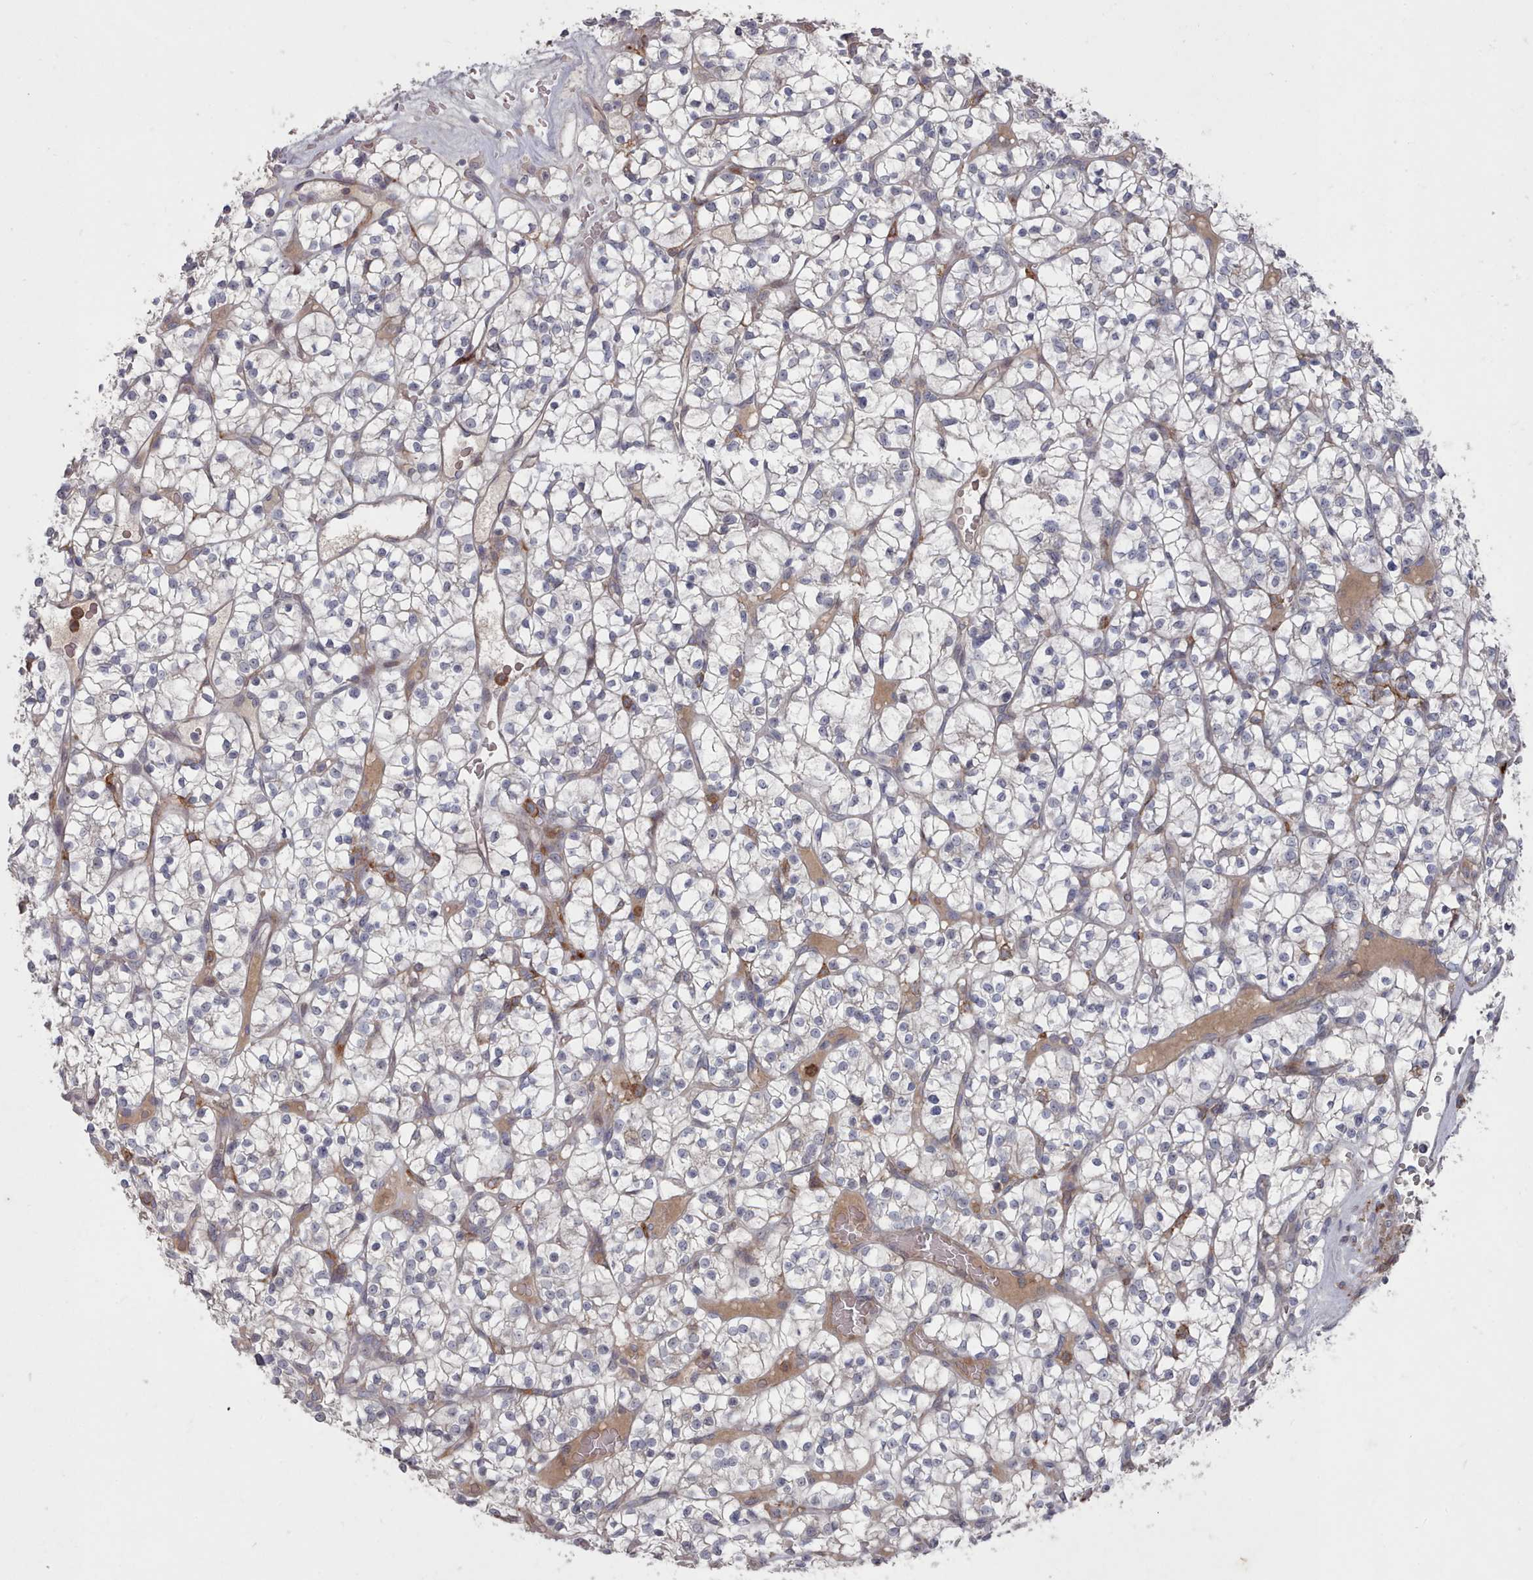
{"staining": {"intensity": "negative", "quantity": "none", "location": "none"}, "tissue": "renal cancer", "cell_type": "Tumor cells", "image_type": "cancer", "snomed": [{"axis": "morphology", "description": "Adenocarcinoma, NOS"}, {"axis": "topography", "description": "Kidney"}], "caption": "Tumor cells show no significant expression in renal cancer (adenocarcinoma). Nuclei are stained in blue.", "gene": "COL8A2", "patient": {"sex": "female", "age": 64}}